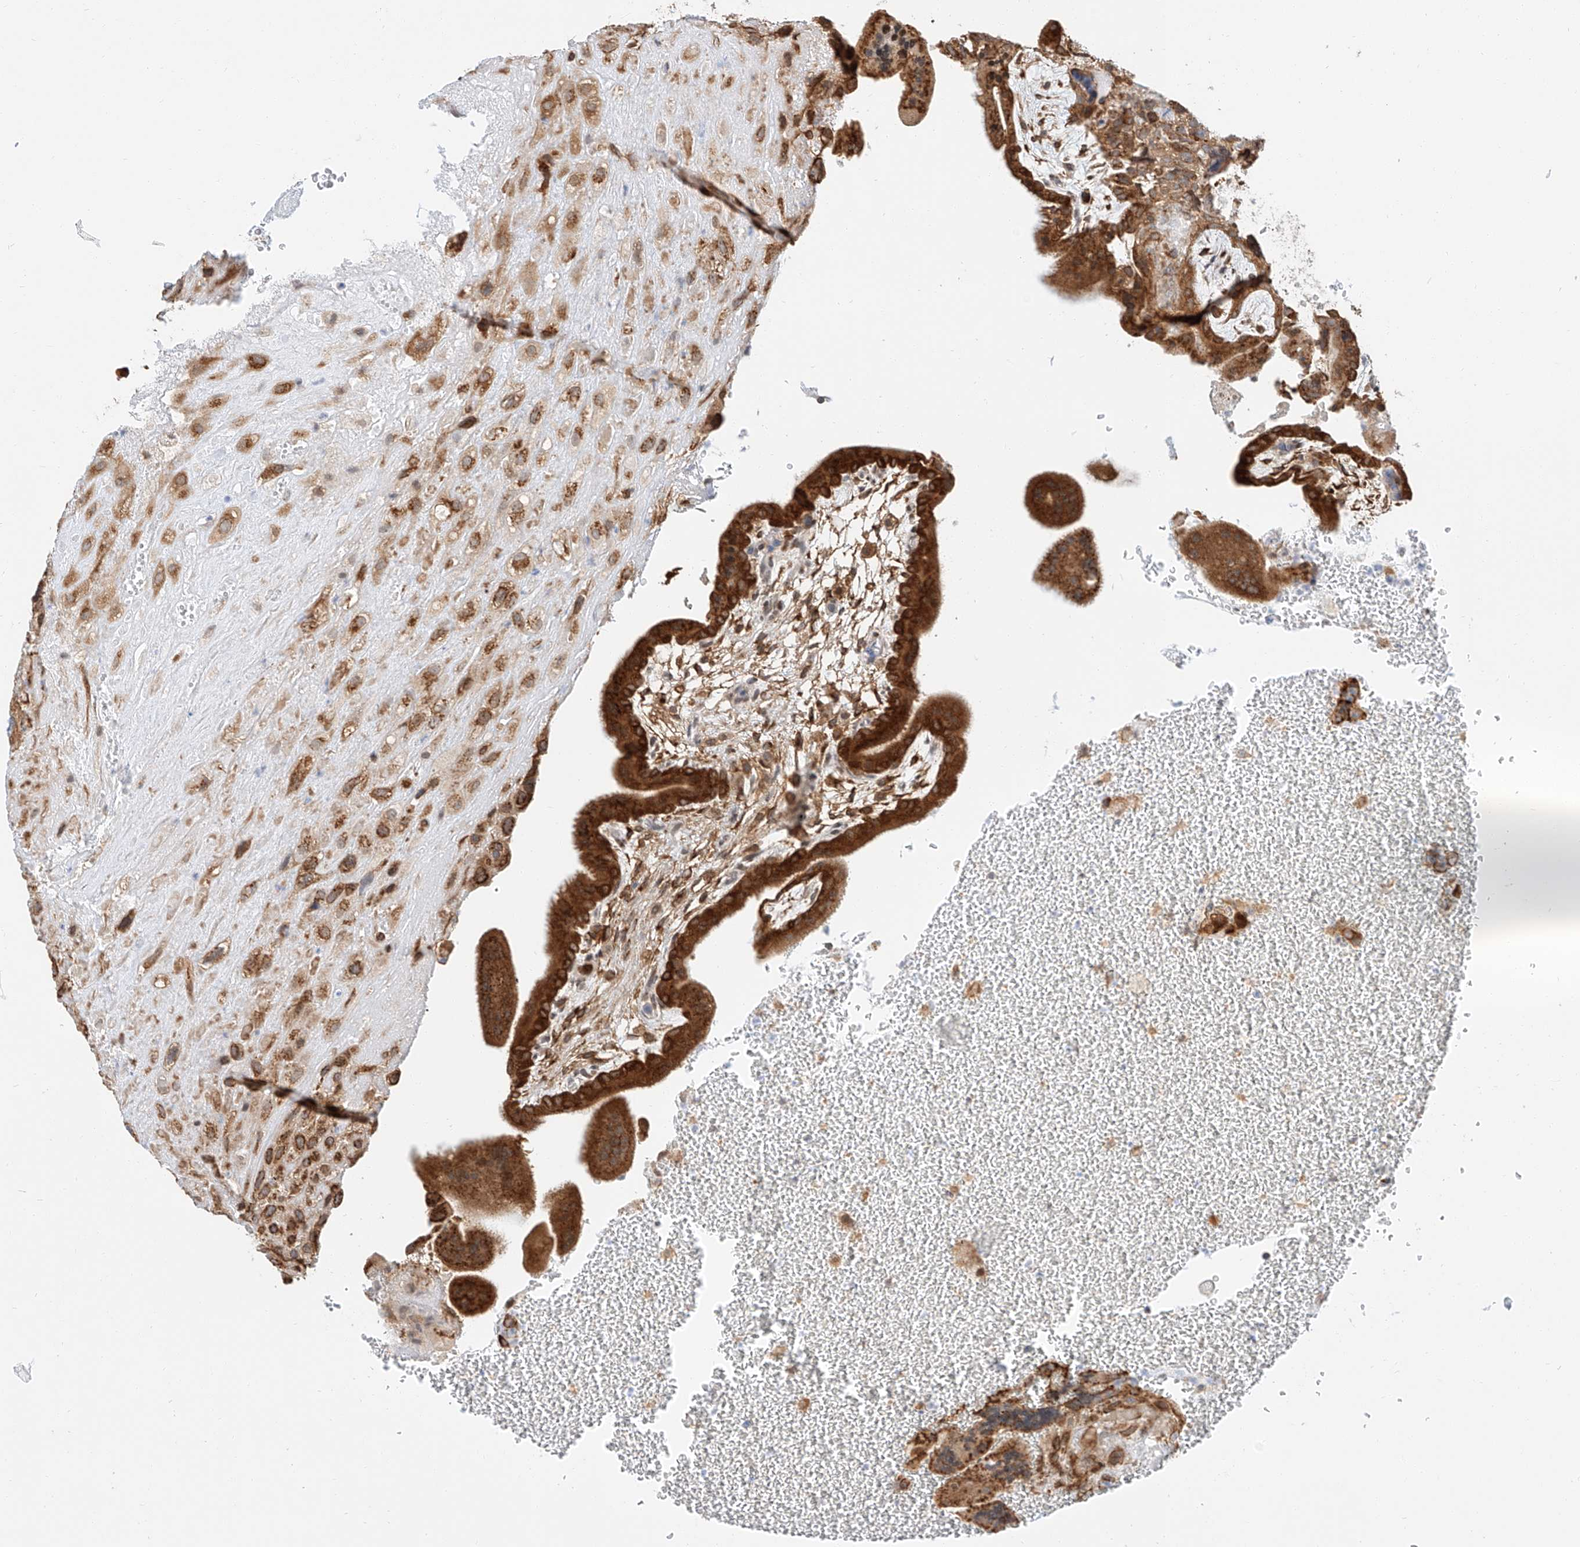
{"staining": {"intensity": "moderate", "quantity": ">75%", "location": "cytoplasmic/membranous"}, "tissue": "placenta", "cell_type": "Decidual cells", "image_type": "normal", "snomed": [{"axis": "morphology", "description": "Normal tissue, NOS"}, {"axis": "topography", "description": "Placenta"}], "caption": "Immunohistochemistry (IHC) of benign human placenta reveals medium levels of moderate cytoplasmic/membranous positivity in about >75% of decidual cells. Immunohistochemistry stains the protein in brown and the nuclei are stained blue.", "gene": "CARMIL1", "patient": {"sex": "female", "age": 35}}